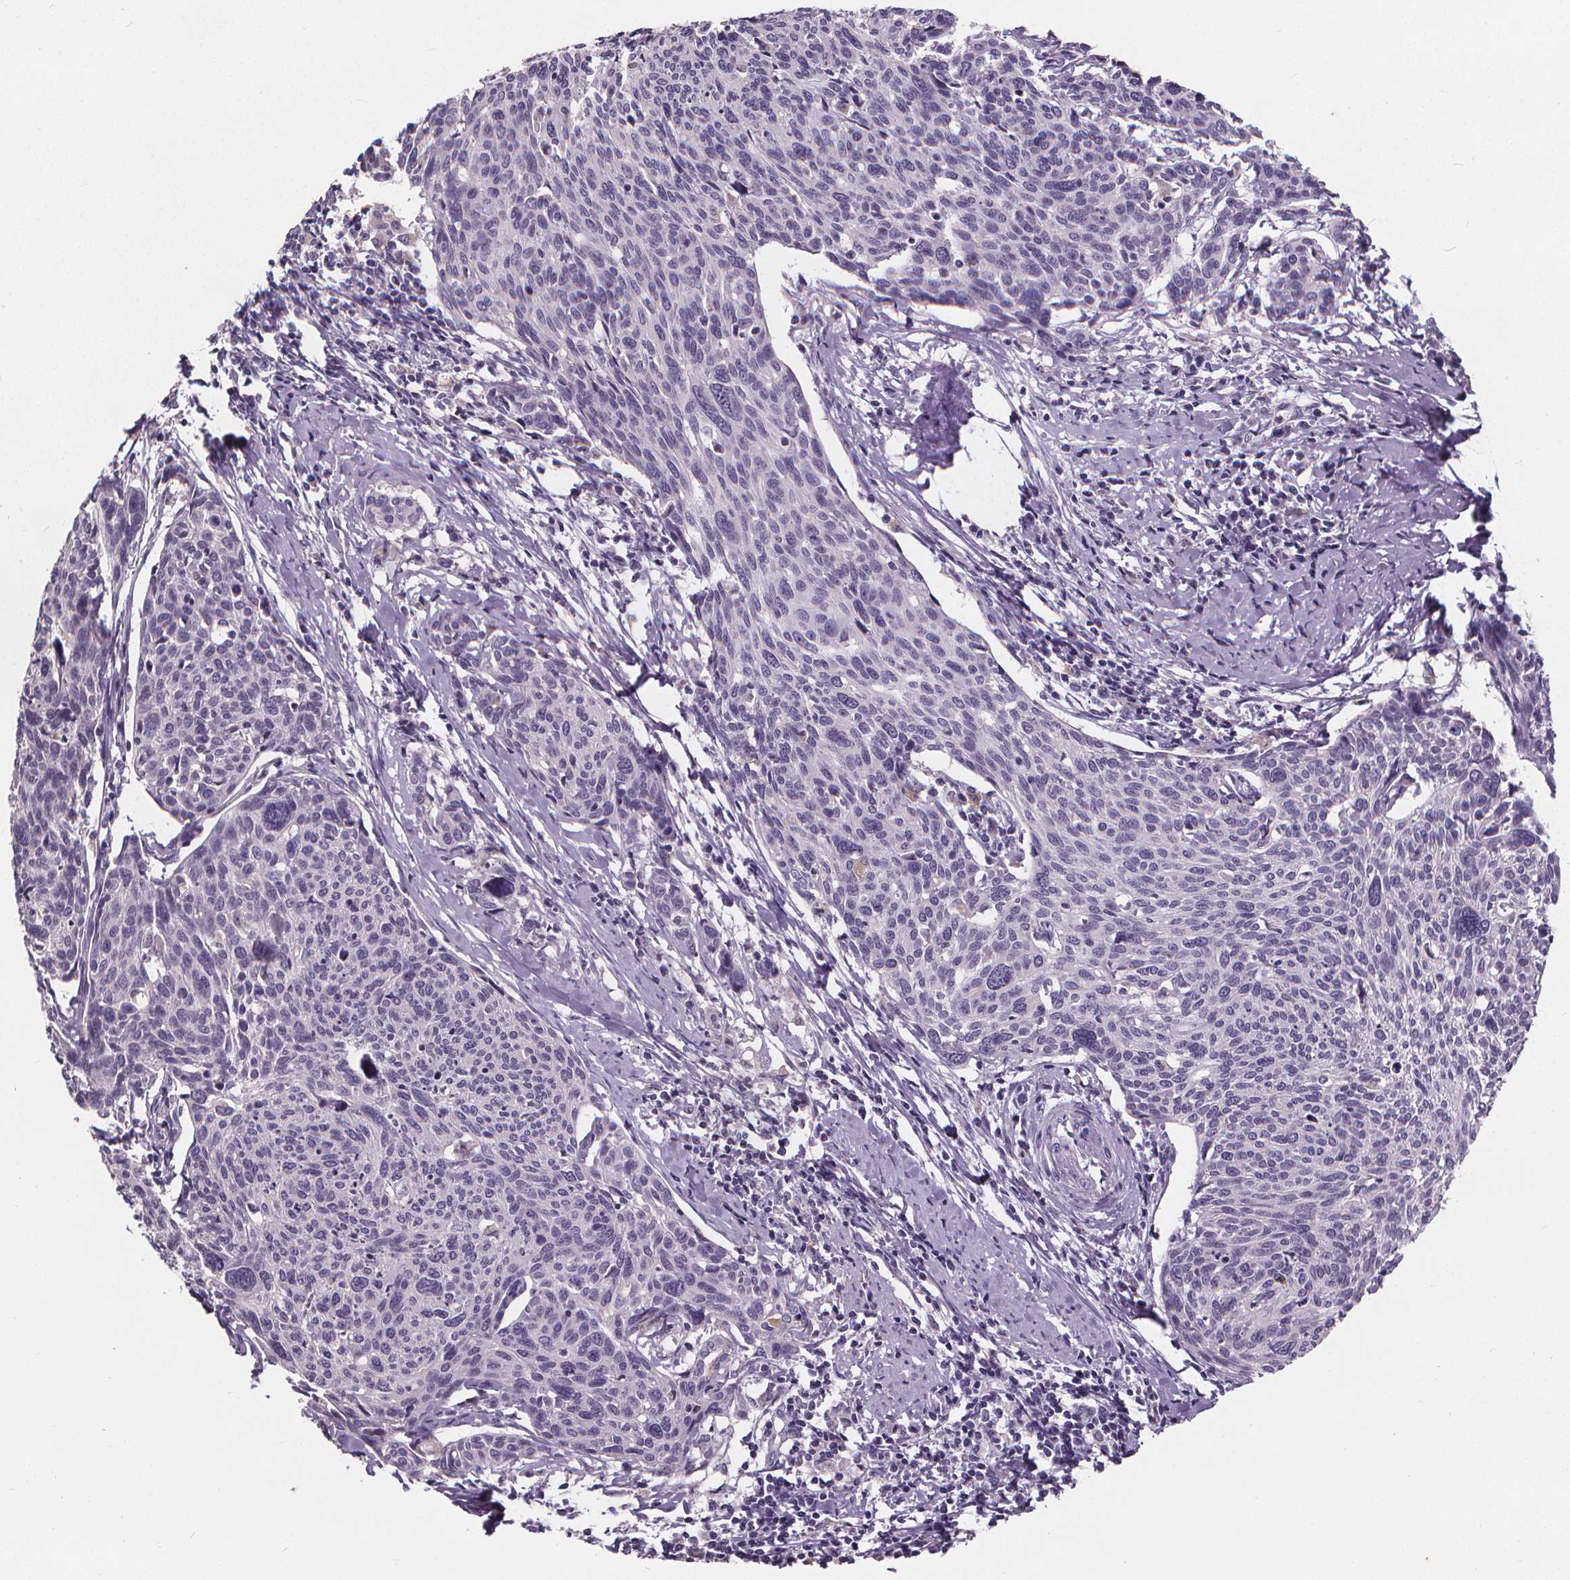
{"staining": {"intensity": "negative", "quantity": "none", "location": "none"}, "tissue": "cervical cancer", "cell_type": "Tumor cells", "image_type": "cancer", "snomed": [{"axis": "morphology", "description": "Squamous cell carcinoma, NOS"}, {"axis": "topography", "description": "Cervix"}], "caption": "IHC of human cervical squamous cell carcinoma exhibits no expression in tumor cells.", "gene": "ATP6V1D", "patient": {"sex": "female", "age": 49}}